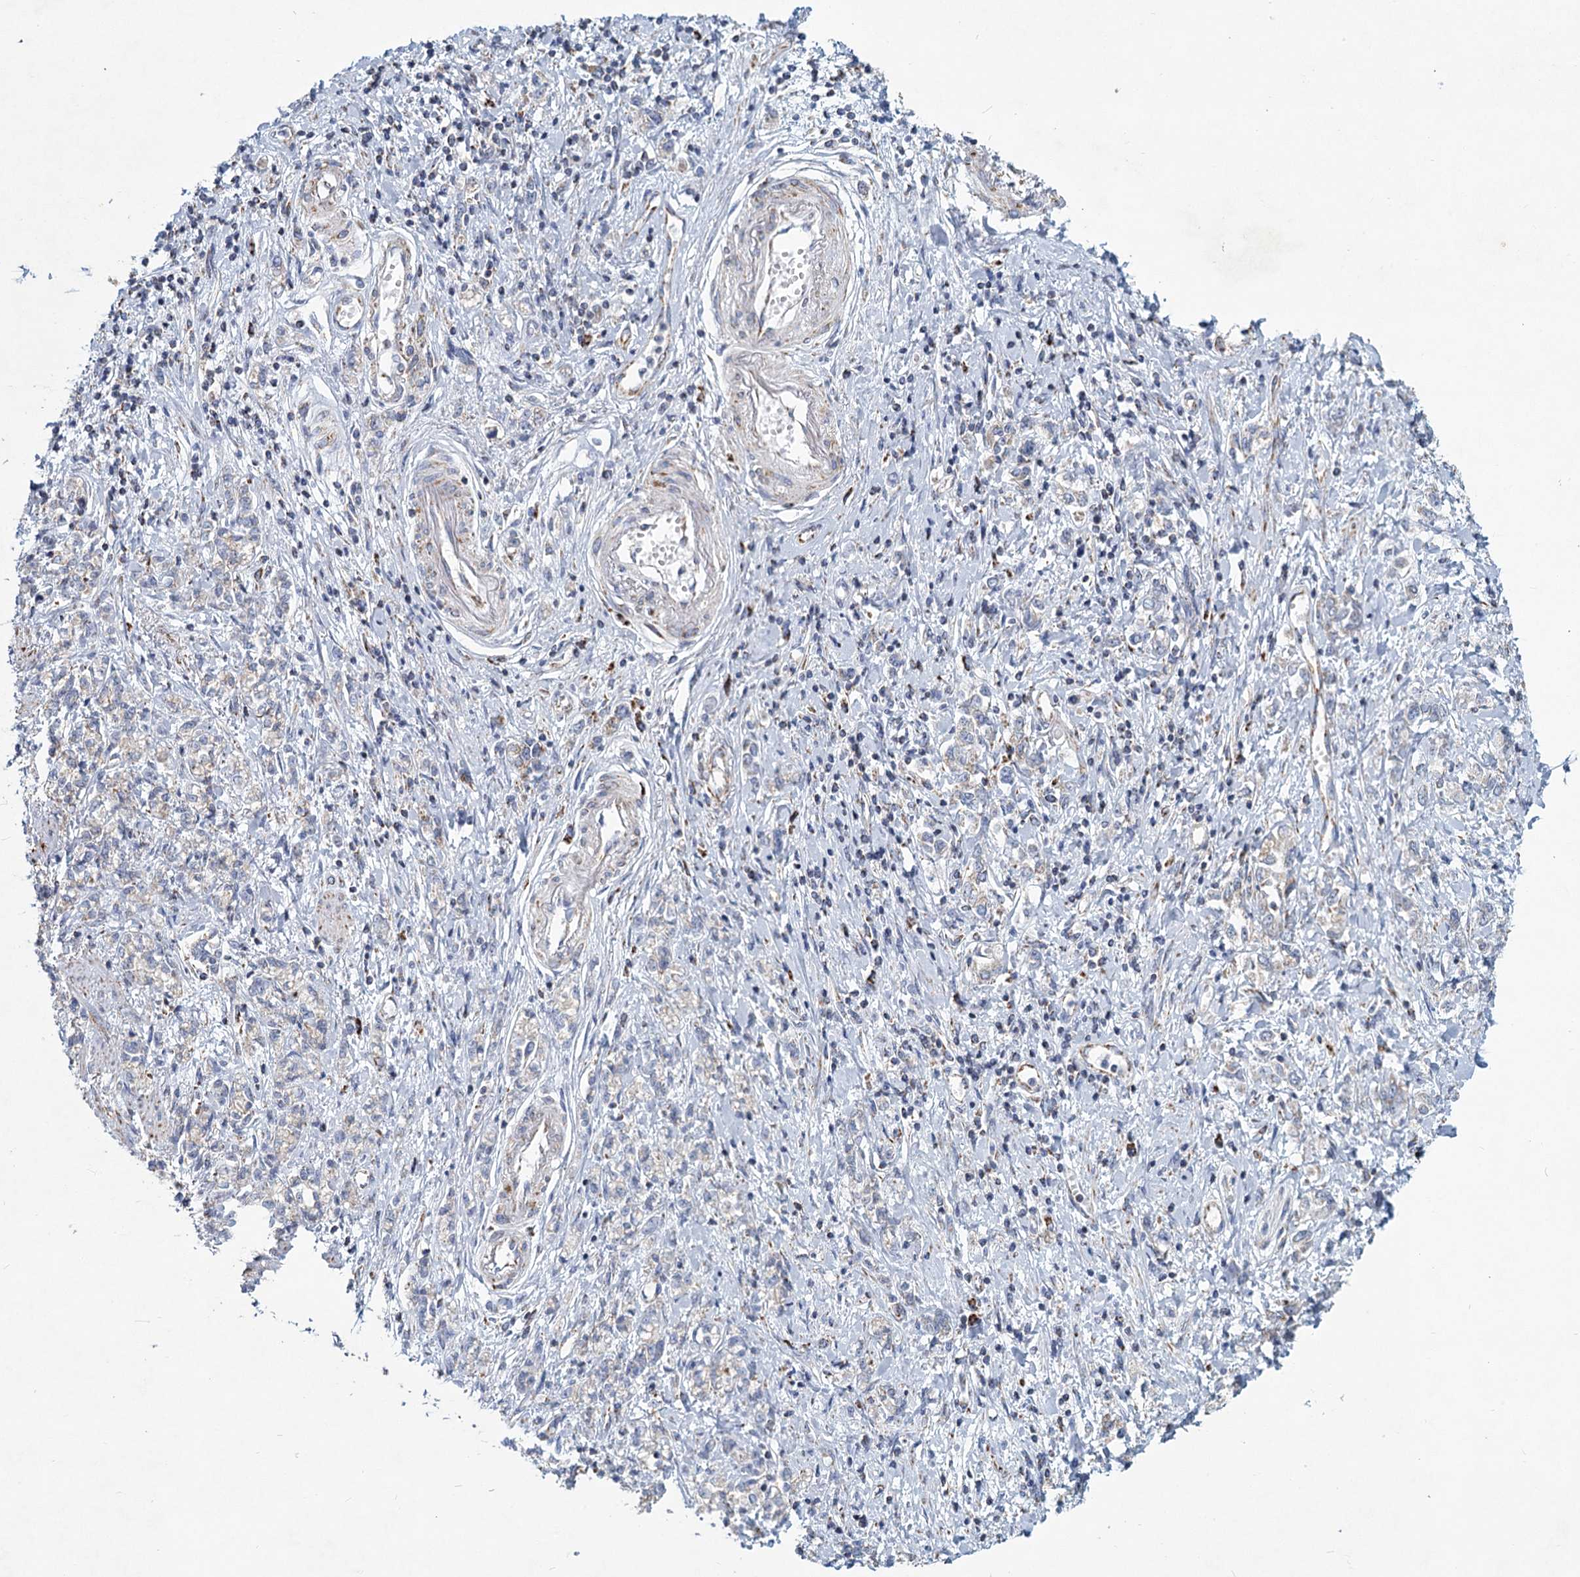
{"staining": {"intensity": "negative", "quantity": "none", "location": "none"}, "tissue": "stomach cancer", "cell_type": "Tumor cells", "image_type": "cancer", "snomed": [{"axis": "morphology", "description": "Adenocarcinoma, NOS"}, {"axis": "topography", "description": "Stomach"}], "caption": "DAB (3,3'-diaminobenzidine) immunohistochemical staining of stomach cancer shows no significant positivity in tumor cells.", "gene": "NDUFC2", "patient": {"sex": "female", "age": 76}}